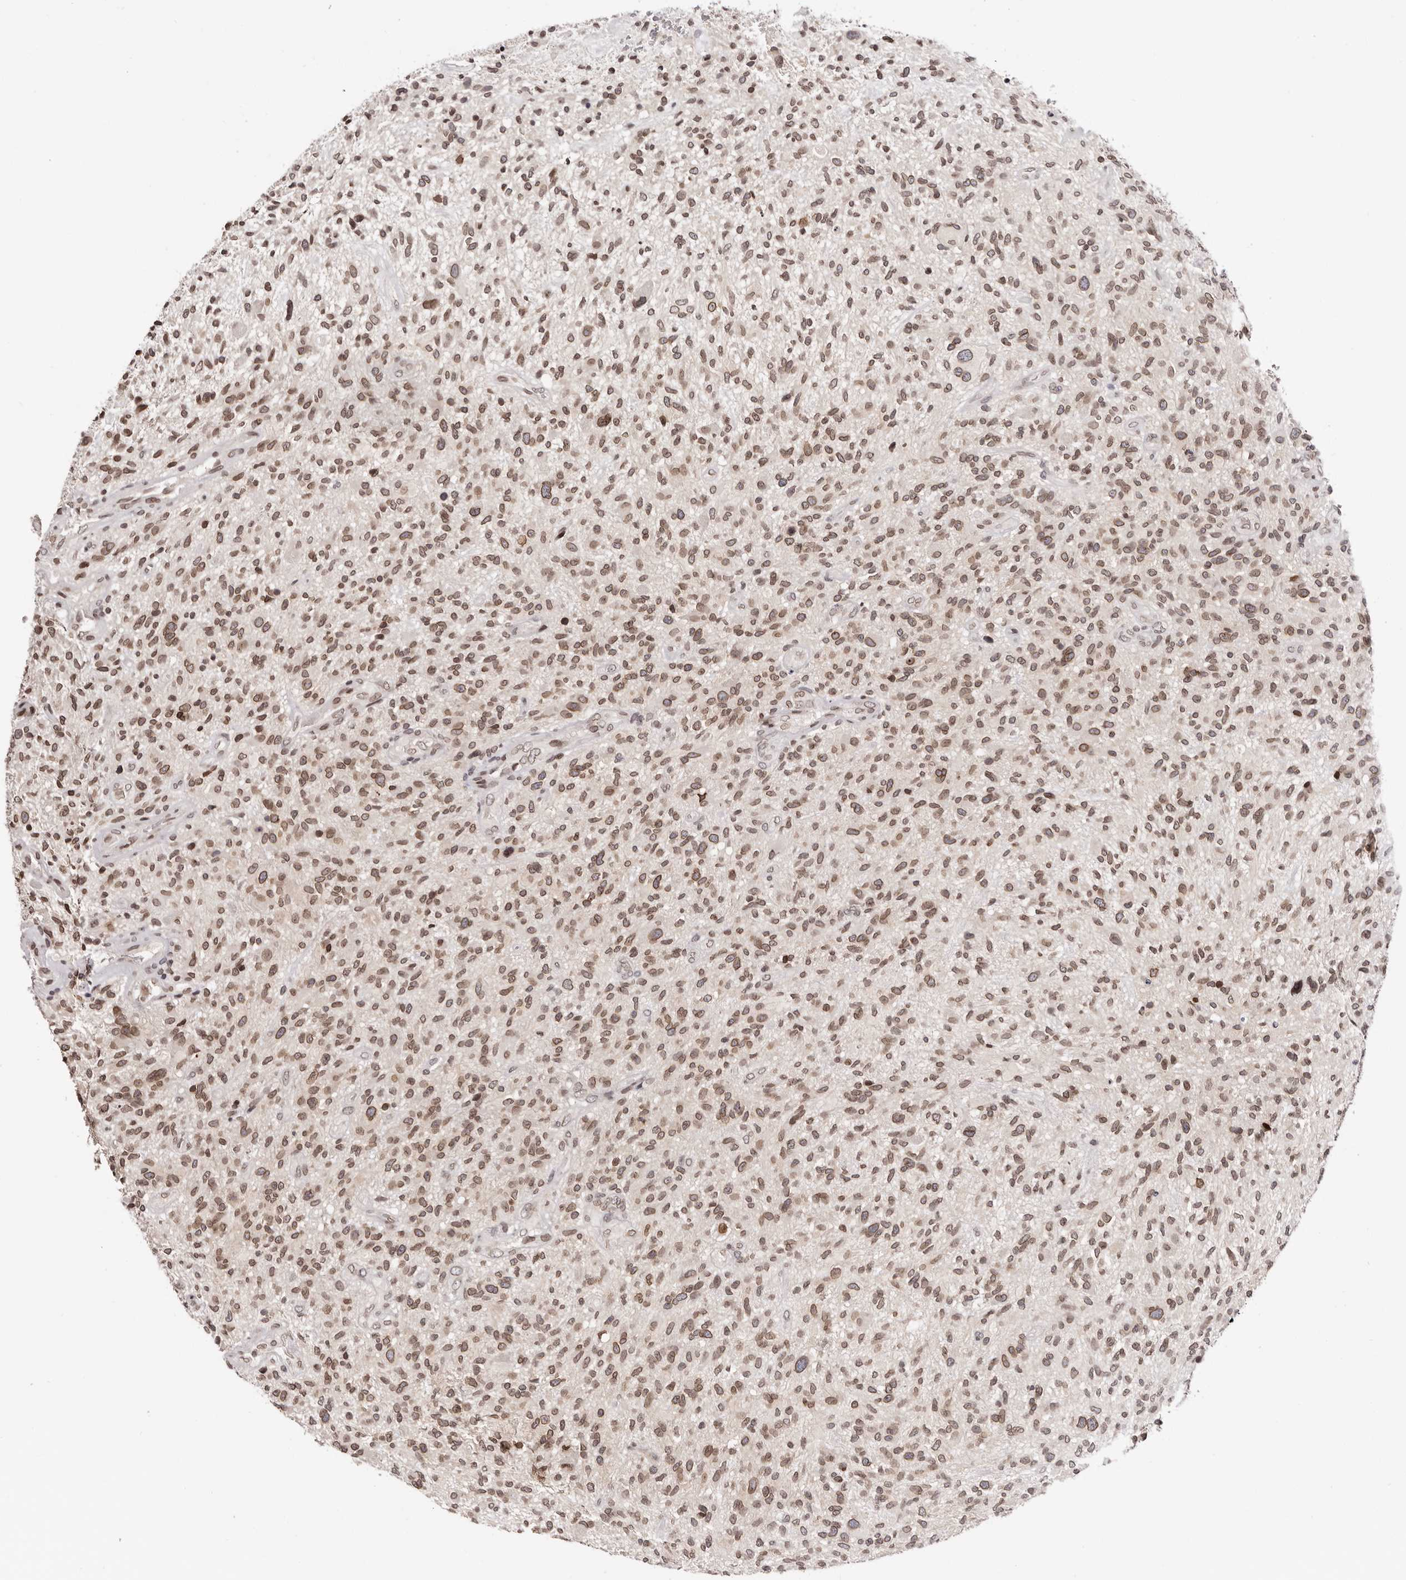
{"staining": {"intensity": "moderate", "quantity": ">75%", "location": "cytoplasmic/membranous,nuclear"}, "tissue": "glioma", "cell_type": "Tumor cells", "image_type": "cancer", "snomed": [{"axis": "morphology", "description": "Glioma, malignant, High grade"}, {"axis": "topography", "description": "Brain"}], "caption": "Protein expression analysis of human glioma reveals moderate cytoplasmic/membranous and nuclear staining in about >75% of tumor cells. Using DAB (brown) and hematoxylin (blue) stains, captured at high magnification using brightfield microscopy.", "gene": "NUP153", "patient": {"sex": "male", "age": 47}}